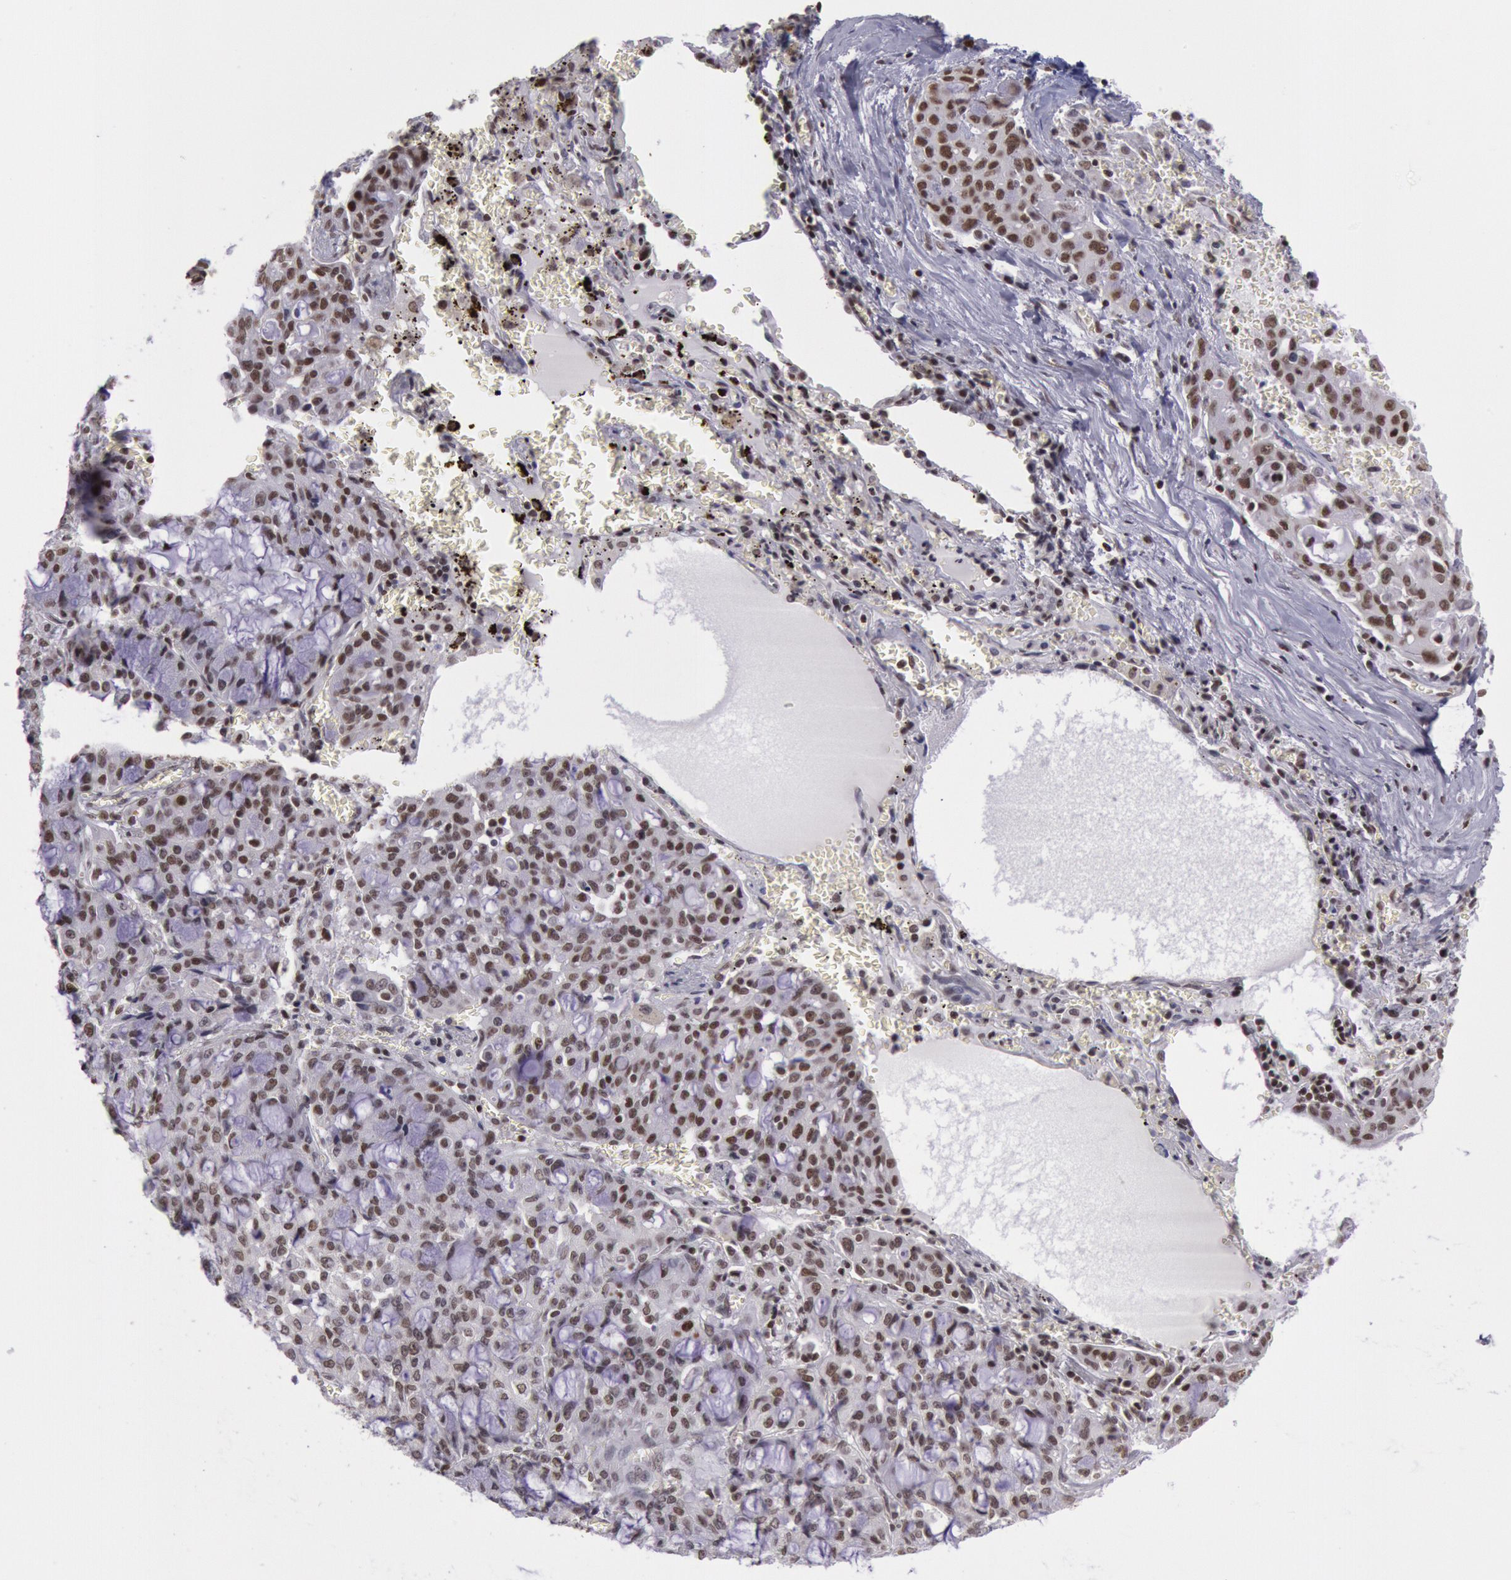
{"staining": {"intensity": "moderate", "quantity": ">75%", "location": "nuclear"}, "tissue": "lung cancer", "cell_type": "Tumor cells", "image_type": "cancer", "snomed": [{"axis": "morphology", "description": "Adenocarcinoma, NOS"}, {"axis": "topography", "description": "Lung"}], "caption": "The histopathology image exhibits immunohistochemical staining of lung adenocarcinoma. There is moderate nuclear staining is identified in about >75% of tumor cells.", "gene": "NKAP", "patient": {"sex": "female", "age": 44}}